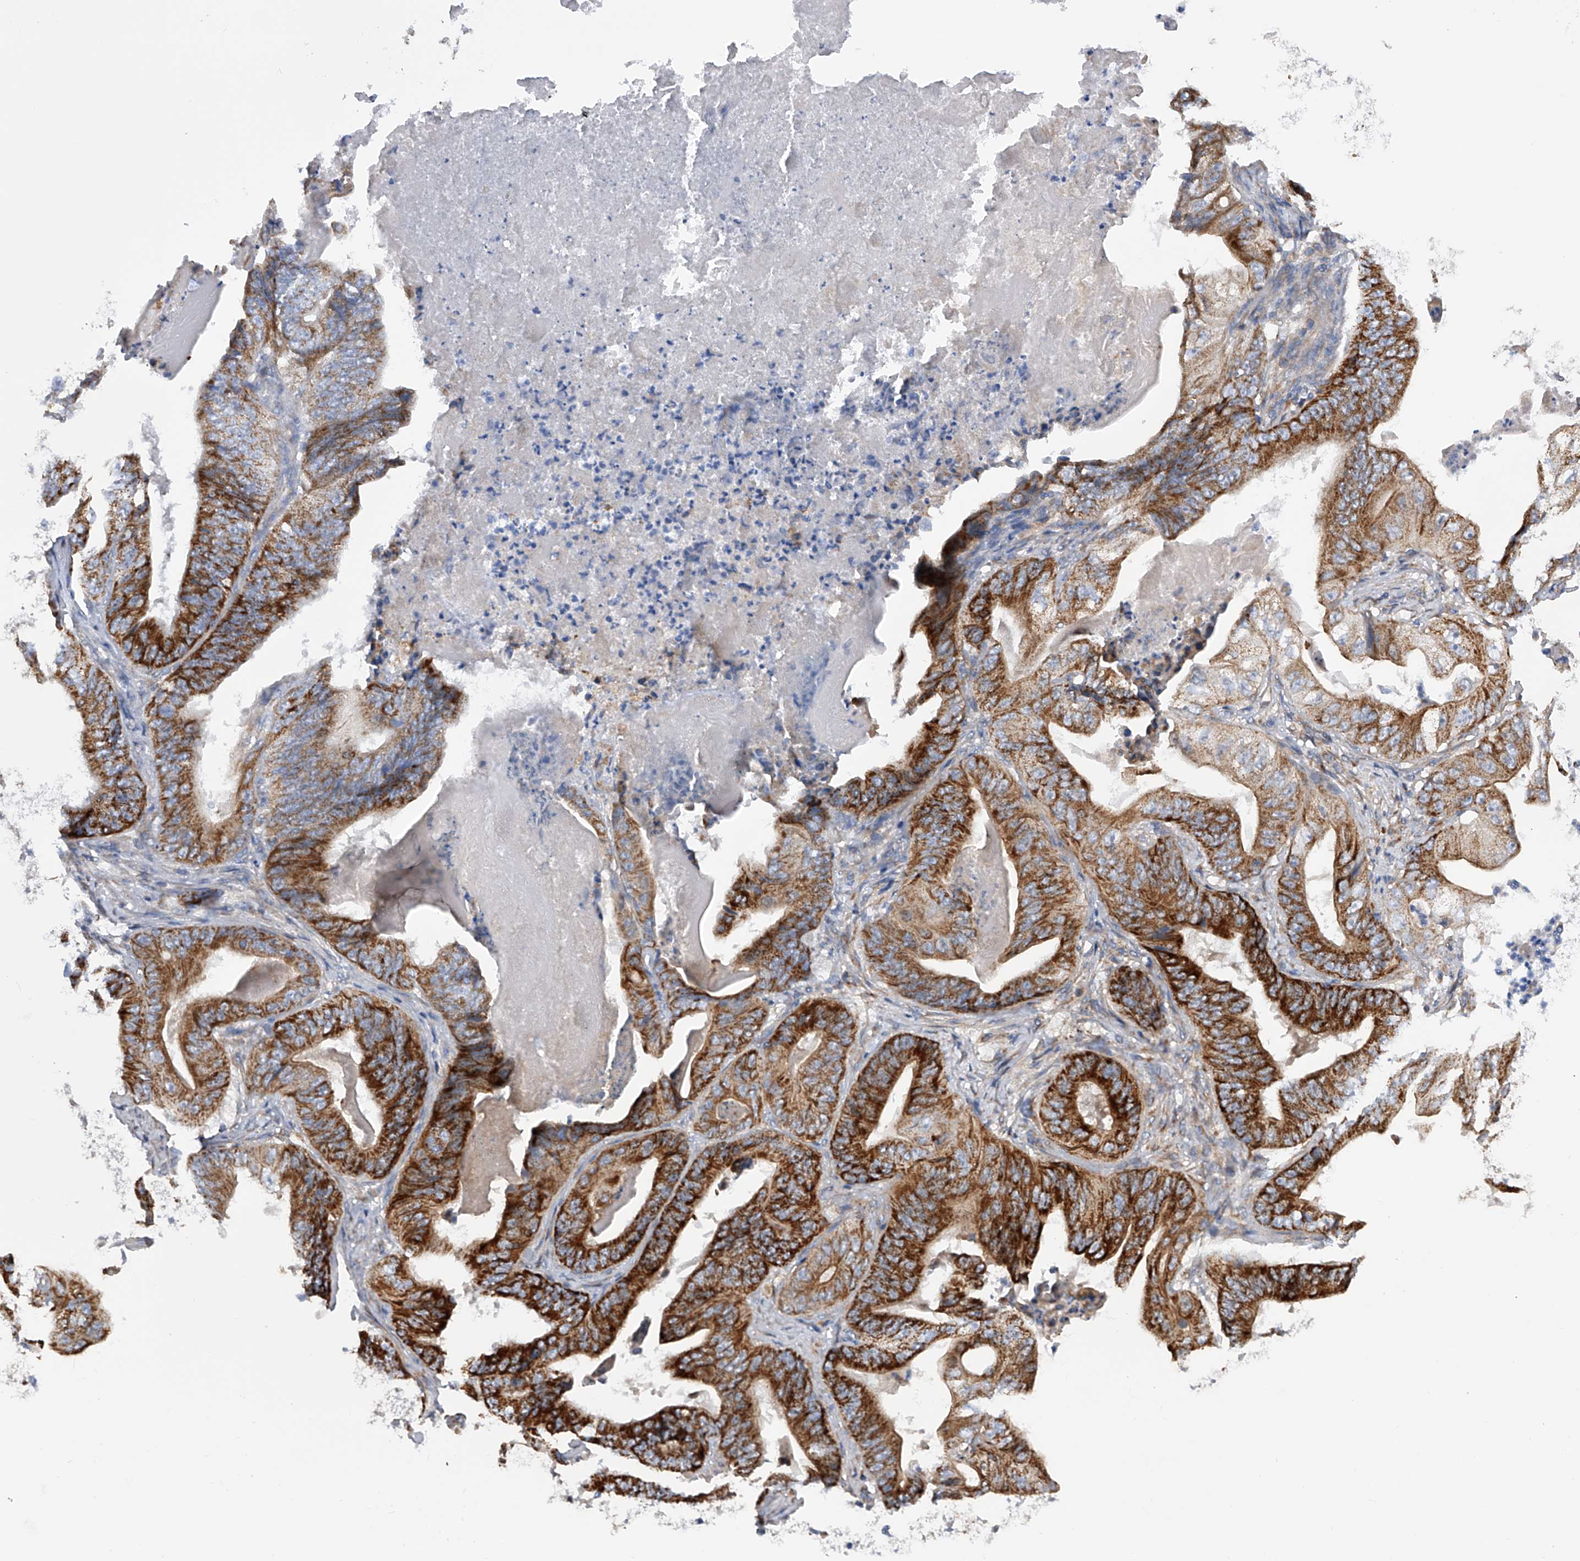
{"staining": {"intensity": "strong", "quantity": ">75%", "location": "cytoplasmic/membranous"}, "tissue": "stomach cancer", "cell_type": "Tumor cells", "image_type": "cancer", "snomed": [{"axis": "morphology", "description": "Adenocarcinoma, NOS"}, {"axis": "topography", "description": "Stomach"}], "caption": "High-power microscopy captured an immunohistochemistry (IHC) micrograph of adenocarcinoma (stomach), revealing strong cytoplasmic/membranous positivity in about >75% of tumor cells.", "gene": "PDSS2", "patient": {"sex": "female", "age": 73}}